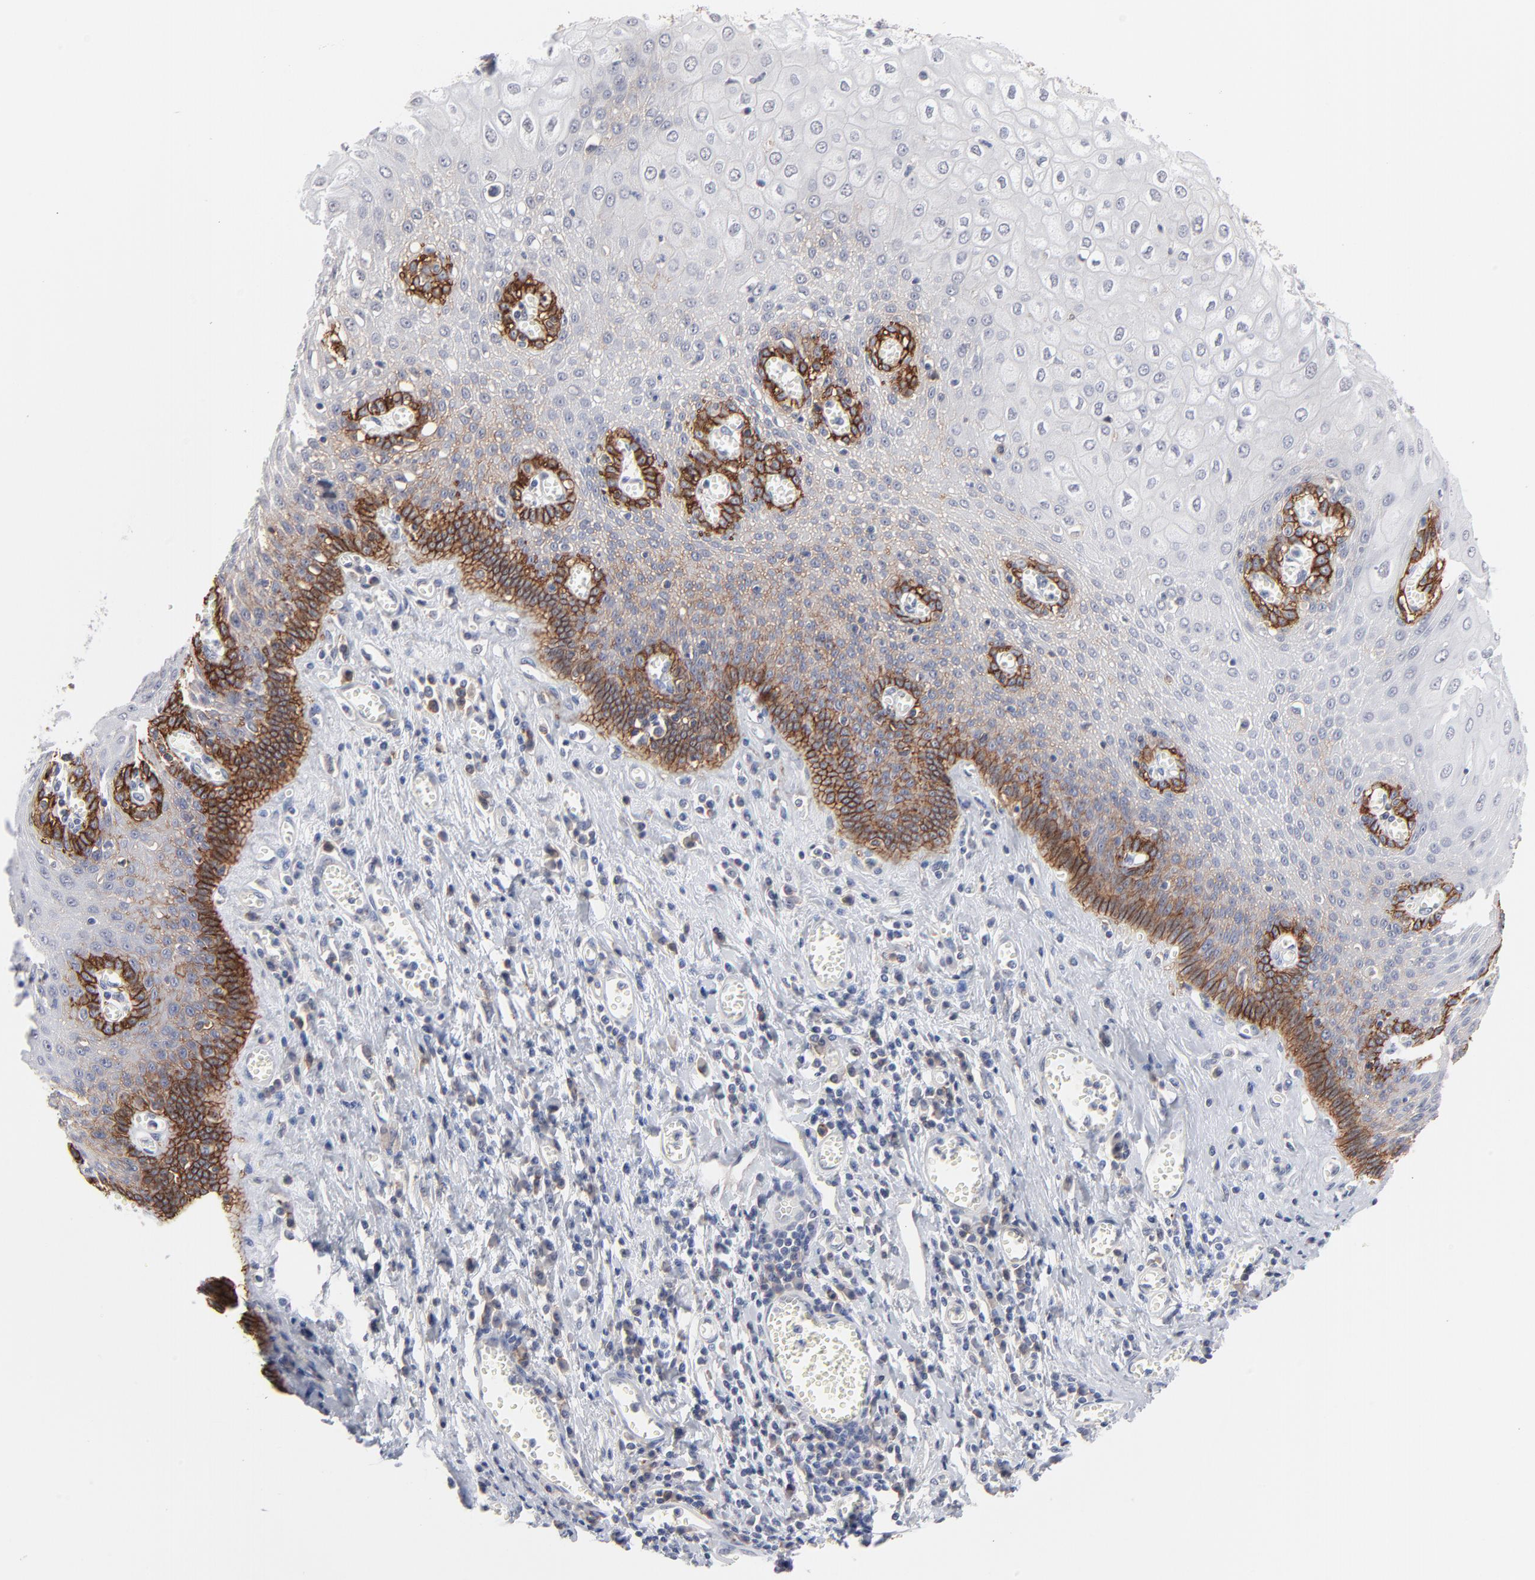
{"staining": {"intensity": "strong", "quantity": "<25%", "location": "cytoplasmic/membranous"}, "tissue": "esophagus", "cell_type": "Squamous epithelial cells", "image_type": "normal", "snomed": [{"axis": "morphology", "description": "Normal tissue, NOS"}, {"axis": "morphology", "description": "Squamous cell carcinoma, NOS"}, {"axis": "topography", "description": "Esophagus"}], "caption": "Immunohistochemistry micrograph of benign human esophagus stained for a protein (brown), which demonstrates medium levels of strong cytoplasmic/membranous expression in about <25% of squamous epithelial cells.", "gene": "SLC16A1", "patient": {"sex": "male", "age": 65}}